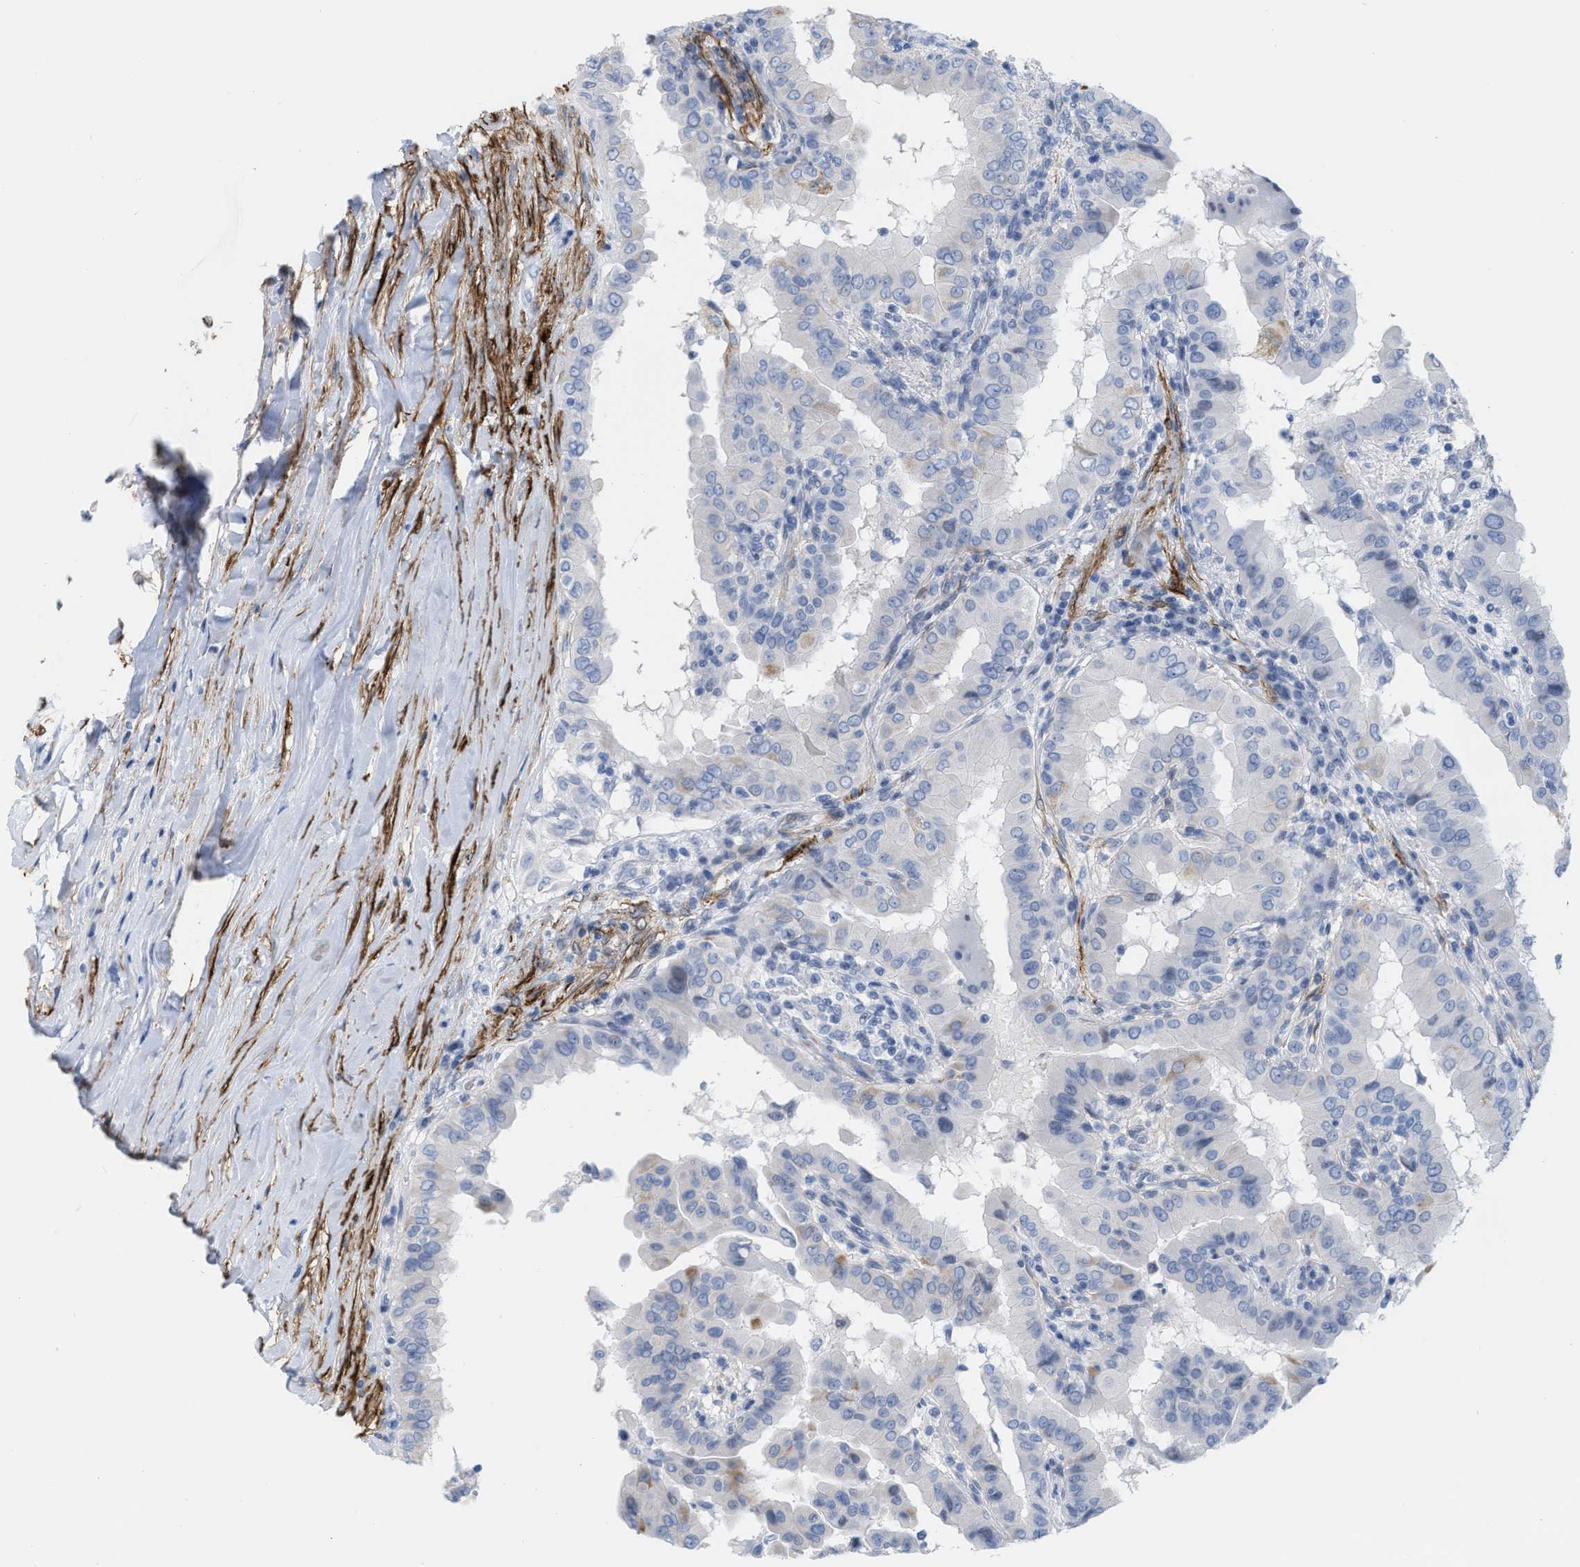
{"staining": {"intensity": "negative", "quantity": "none", "location": "none"}, "tissue": "thyroid cancer", "cell_type": "Tumor cells", "image_type": "cancer", "snomed": [{"axis": "morphology", "description": "Papillary adenocarcinoma, NOS"}, {"axis": "topography", "description": "Thyroid gland"}], "caption": "Thyroid cancer was stained to show a protein in brown. There is no significant staining in tumor cells.", "gene": "TAGLN", "patient": {"sex": "male", "age": 33}}